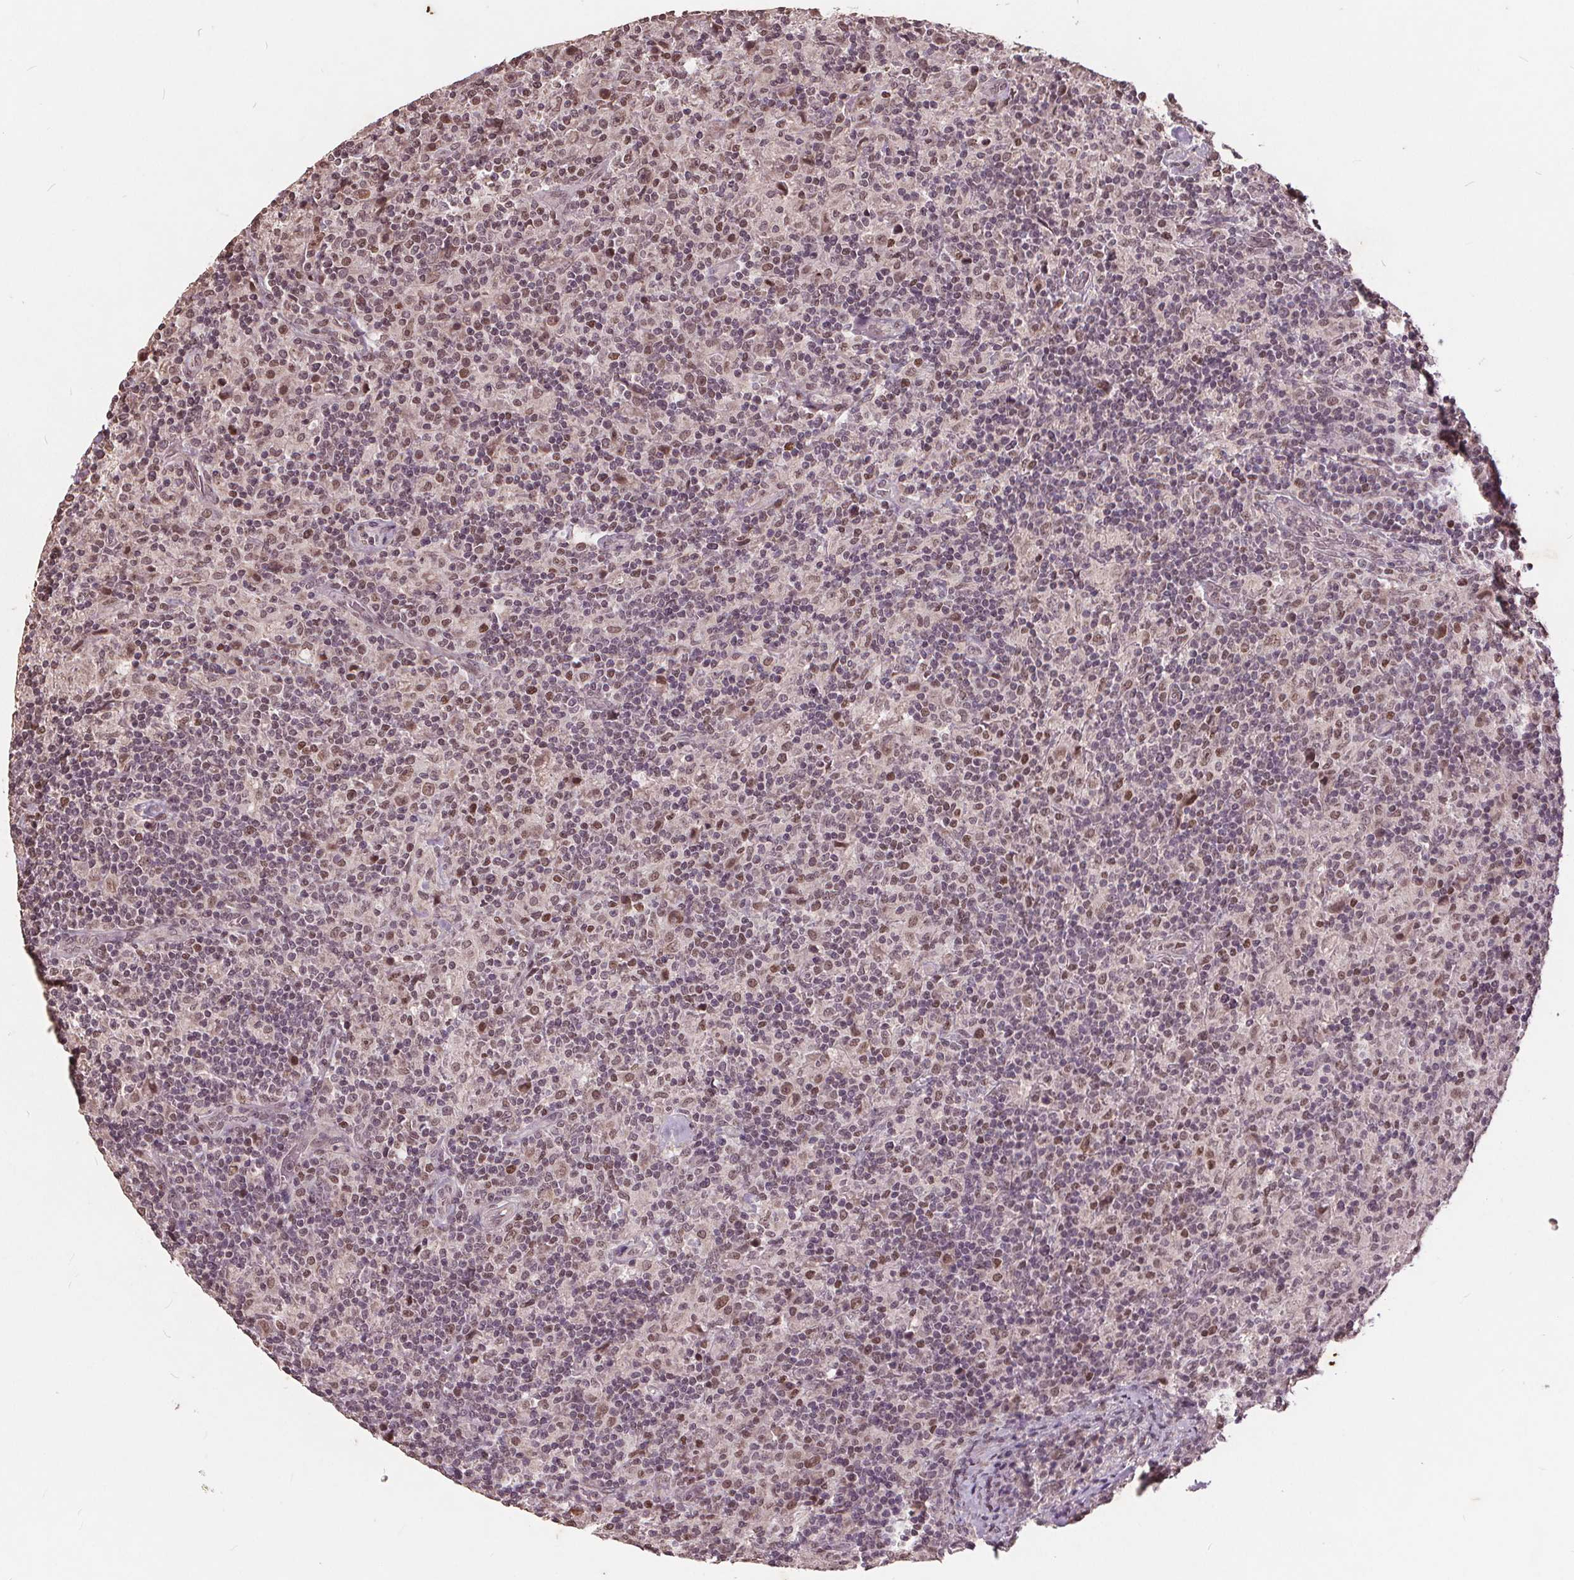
{"staining": {"intensity": "weak", "quantity": ">75%", "location": "nuclear"}, "tissue": "lymphoma", "cell_type": "Tumor cells", "image_type": "cancer", "snomed": [{"axis": "morphology", "description": "Hodgkin's disease, NOS"}, {"axis": "topography", "description": "Lymph node"}], "caption": "Lymphoma stained for a protein (brown) displays weak nuclear positive expression in about >75% of tumor cells.", "gene": "DNMT3B", "patient": {"sex": "male", "age": 70}}